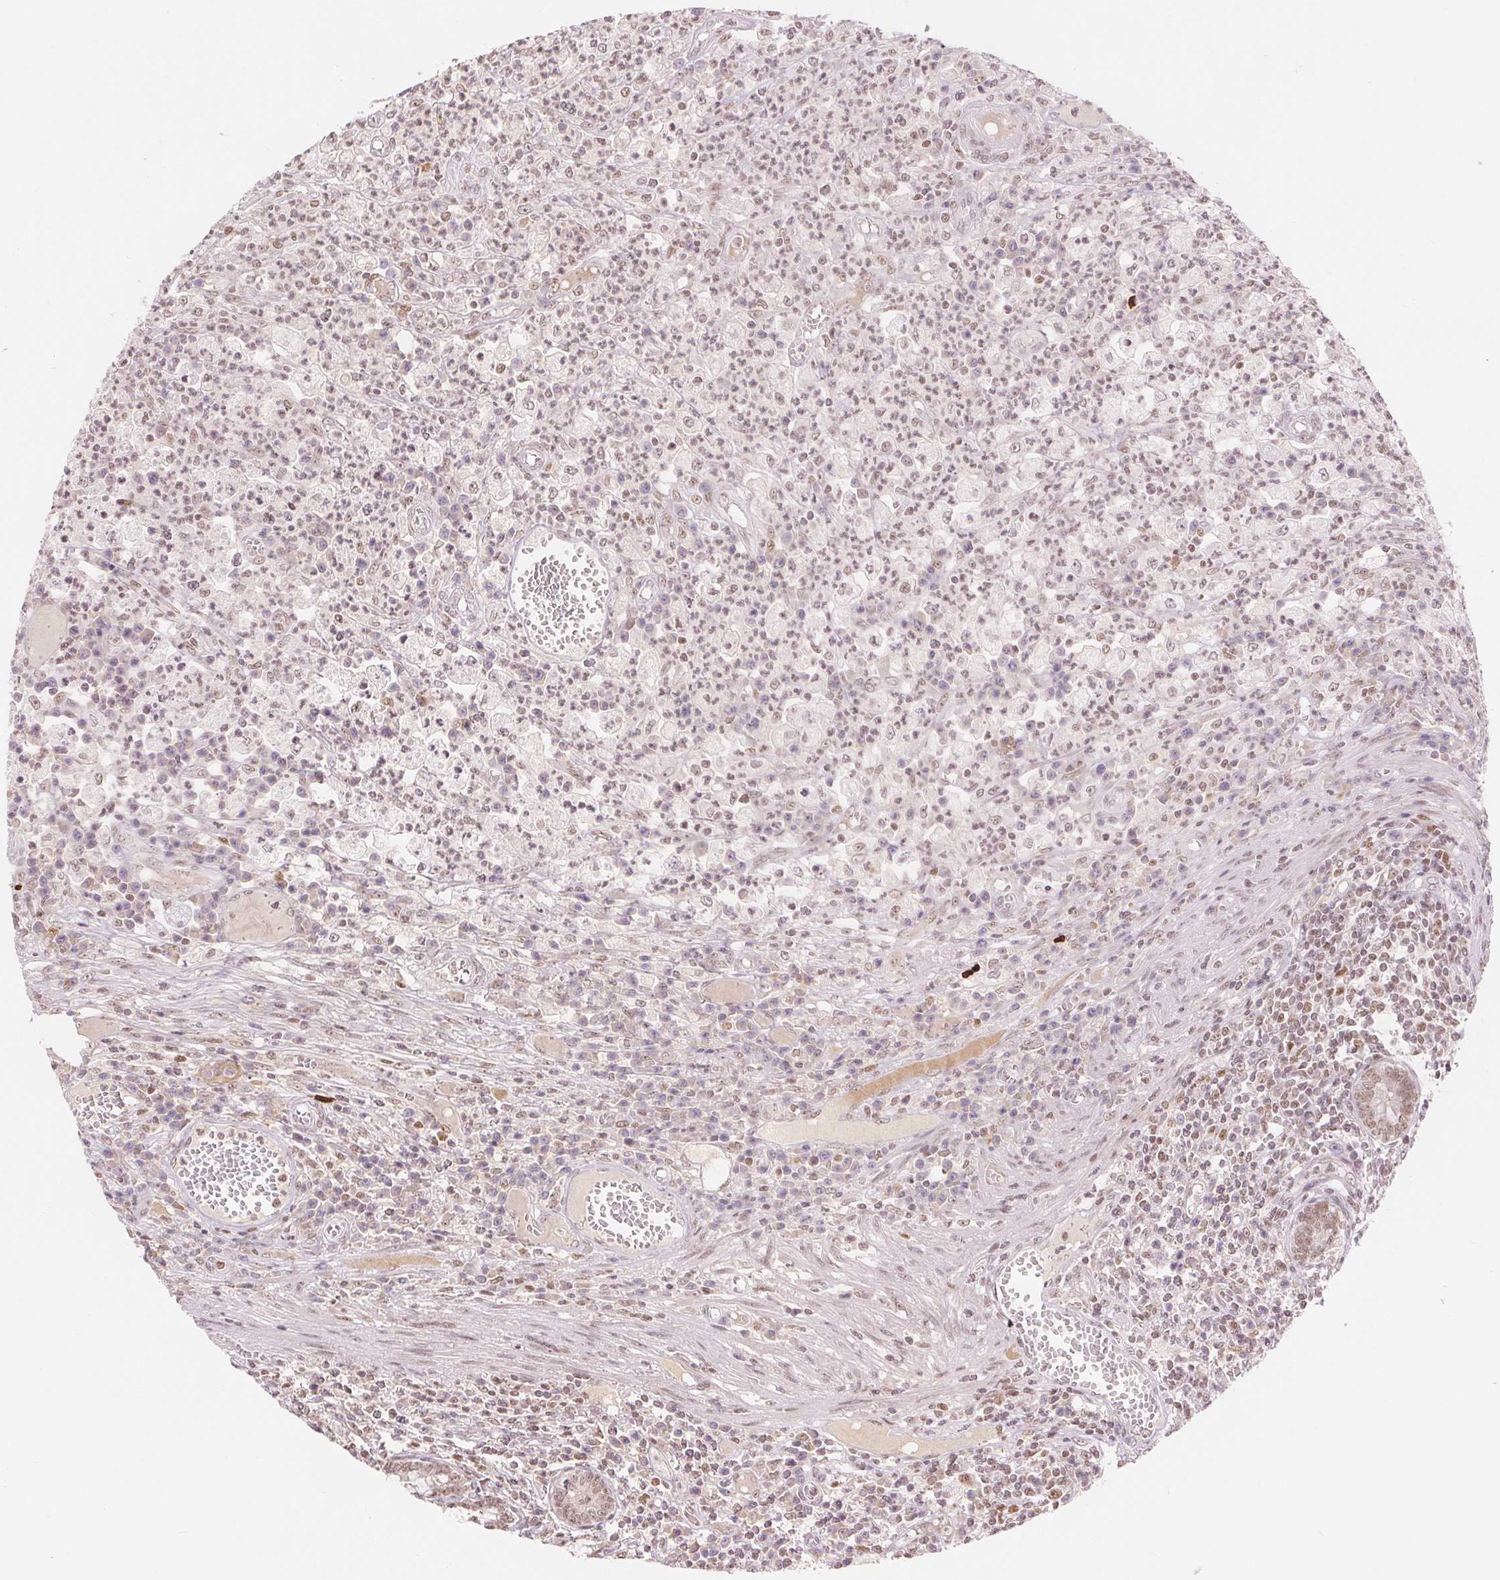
{"staining": {"intensity": "weak", "quantity": ">75%", "location": "nuclear"}, "tissue": "colorectal cancer", "cell_type": "Tumor cells", "image_type": "cancer", "snomed": [{"axis": "morphology", "description": "Normal tissue, NOS"}, {"axis": "morphology", "description": "Adenocarcinoma, NOS"}, {"axis": "topography", "description": "Colon"}], "caption": "This is a photomicrograph of immunohistochemistry staining of colorectal cancer (adenocarcinoma), which shows weak positivity in the nuclear of tumor cells.", "gene": "DEK", "patient": {"sex": "male", "age": 65}}